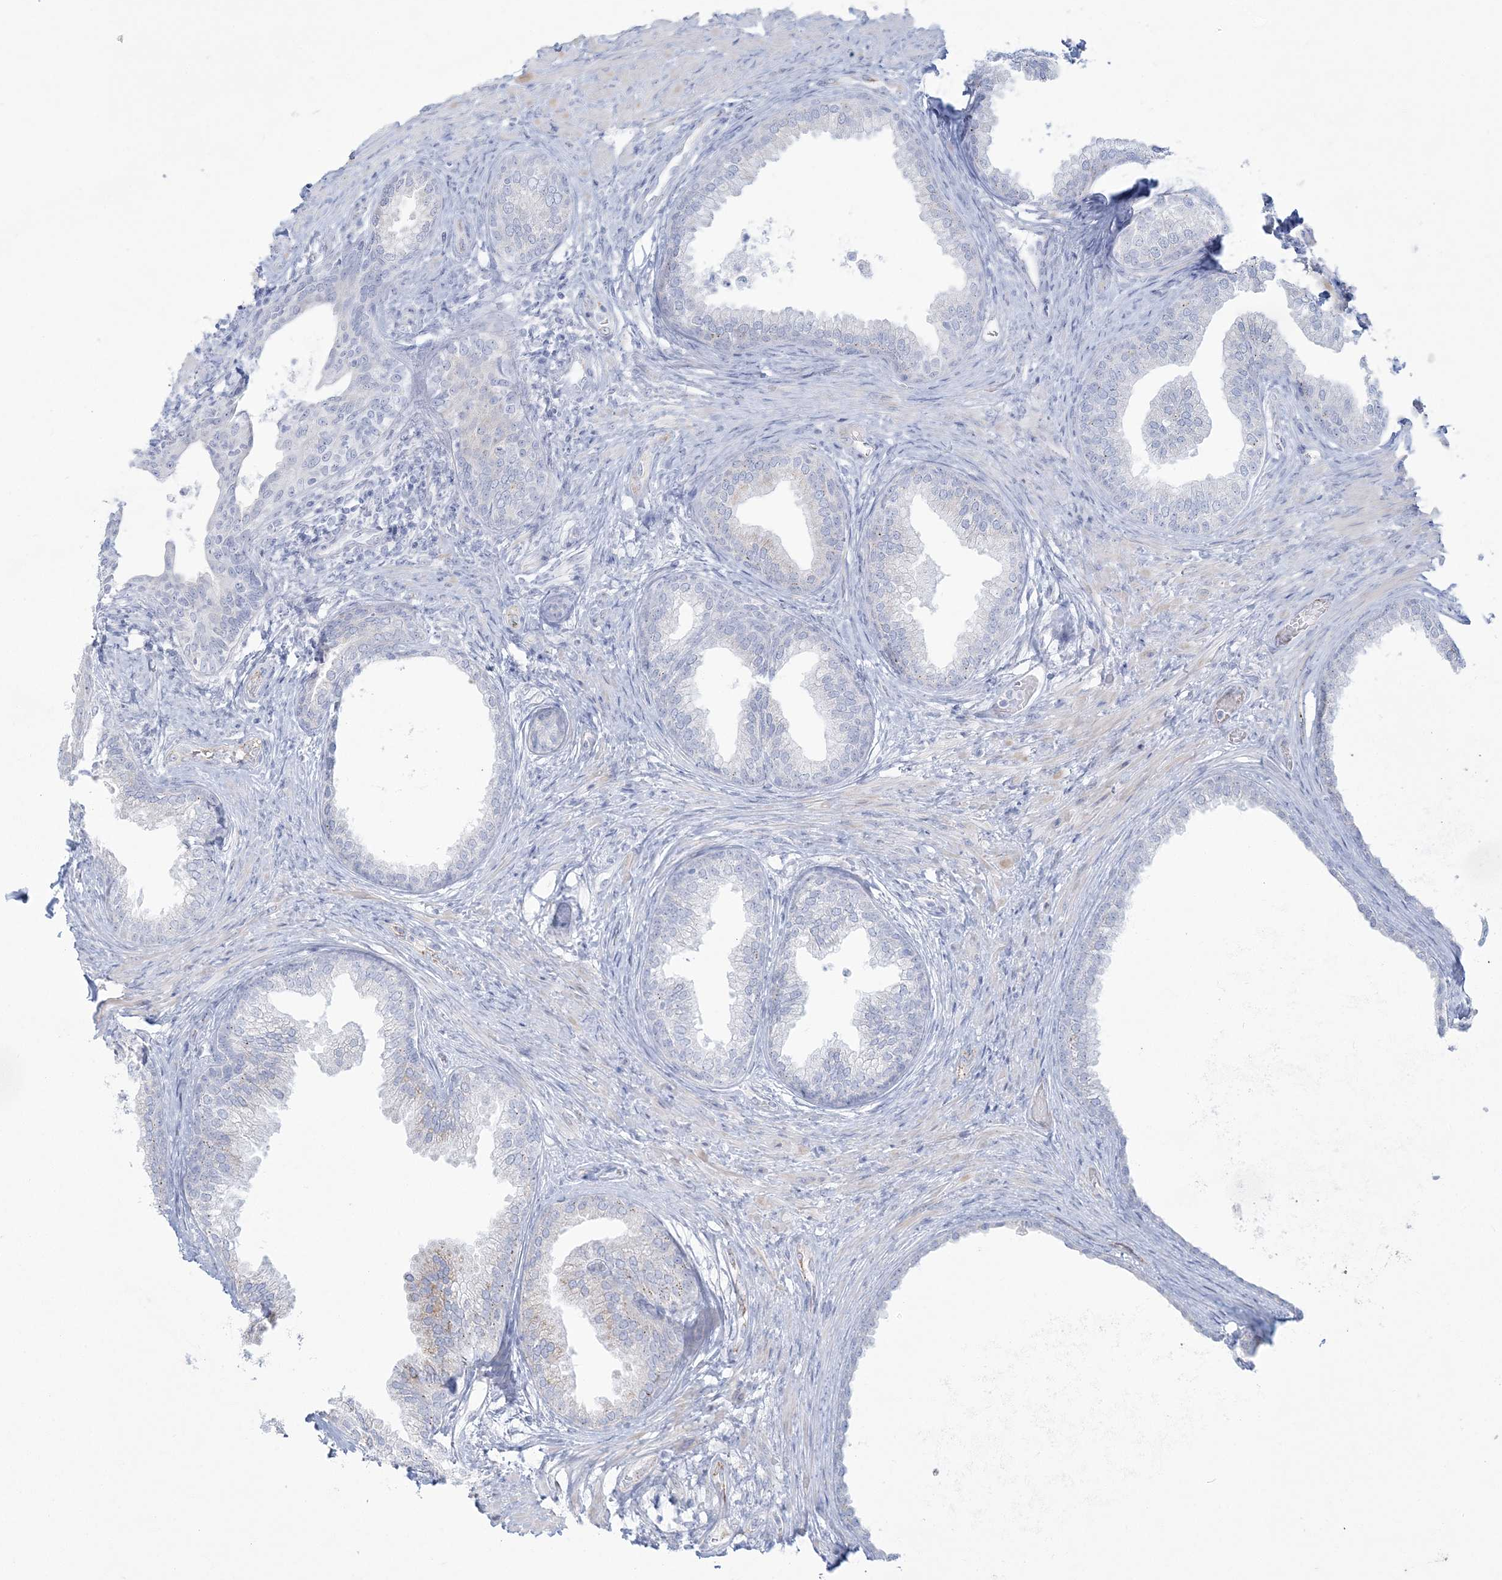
{"staining": {"intensity": "negative", "quantity": "none", "location": "none"}, "tissue": "prostate", "cell_type": "Glandular cells", "image_type": "normal", "snomed": [{"axis": "morphology", "description": "Normal tissue, NOS"}, {"axis": "topography", "description": "Prostate"}], "caption": "The histopathology image demonstrates no significant expression in glandular cells of prostate.", "gene": "ENSG00000288637", "patient": {"sex": "male", "age": 76}}